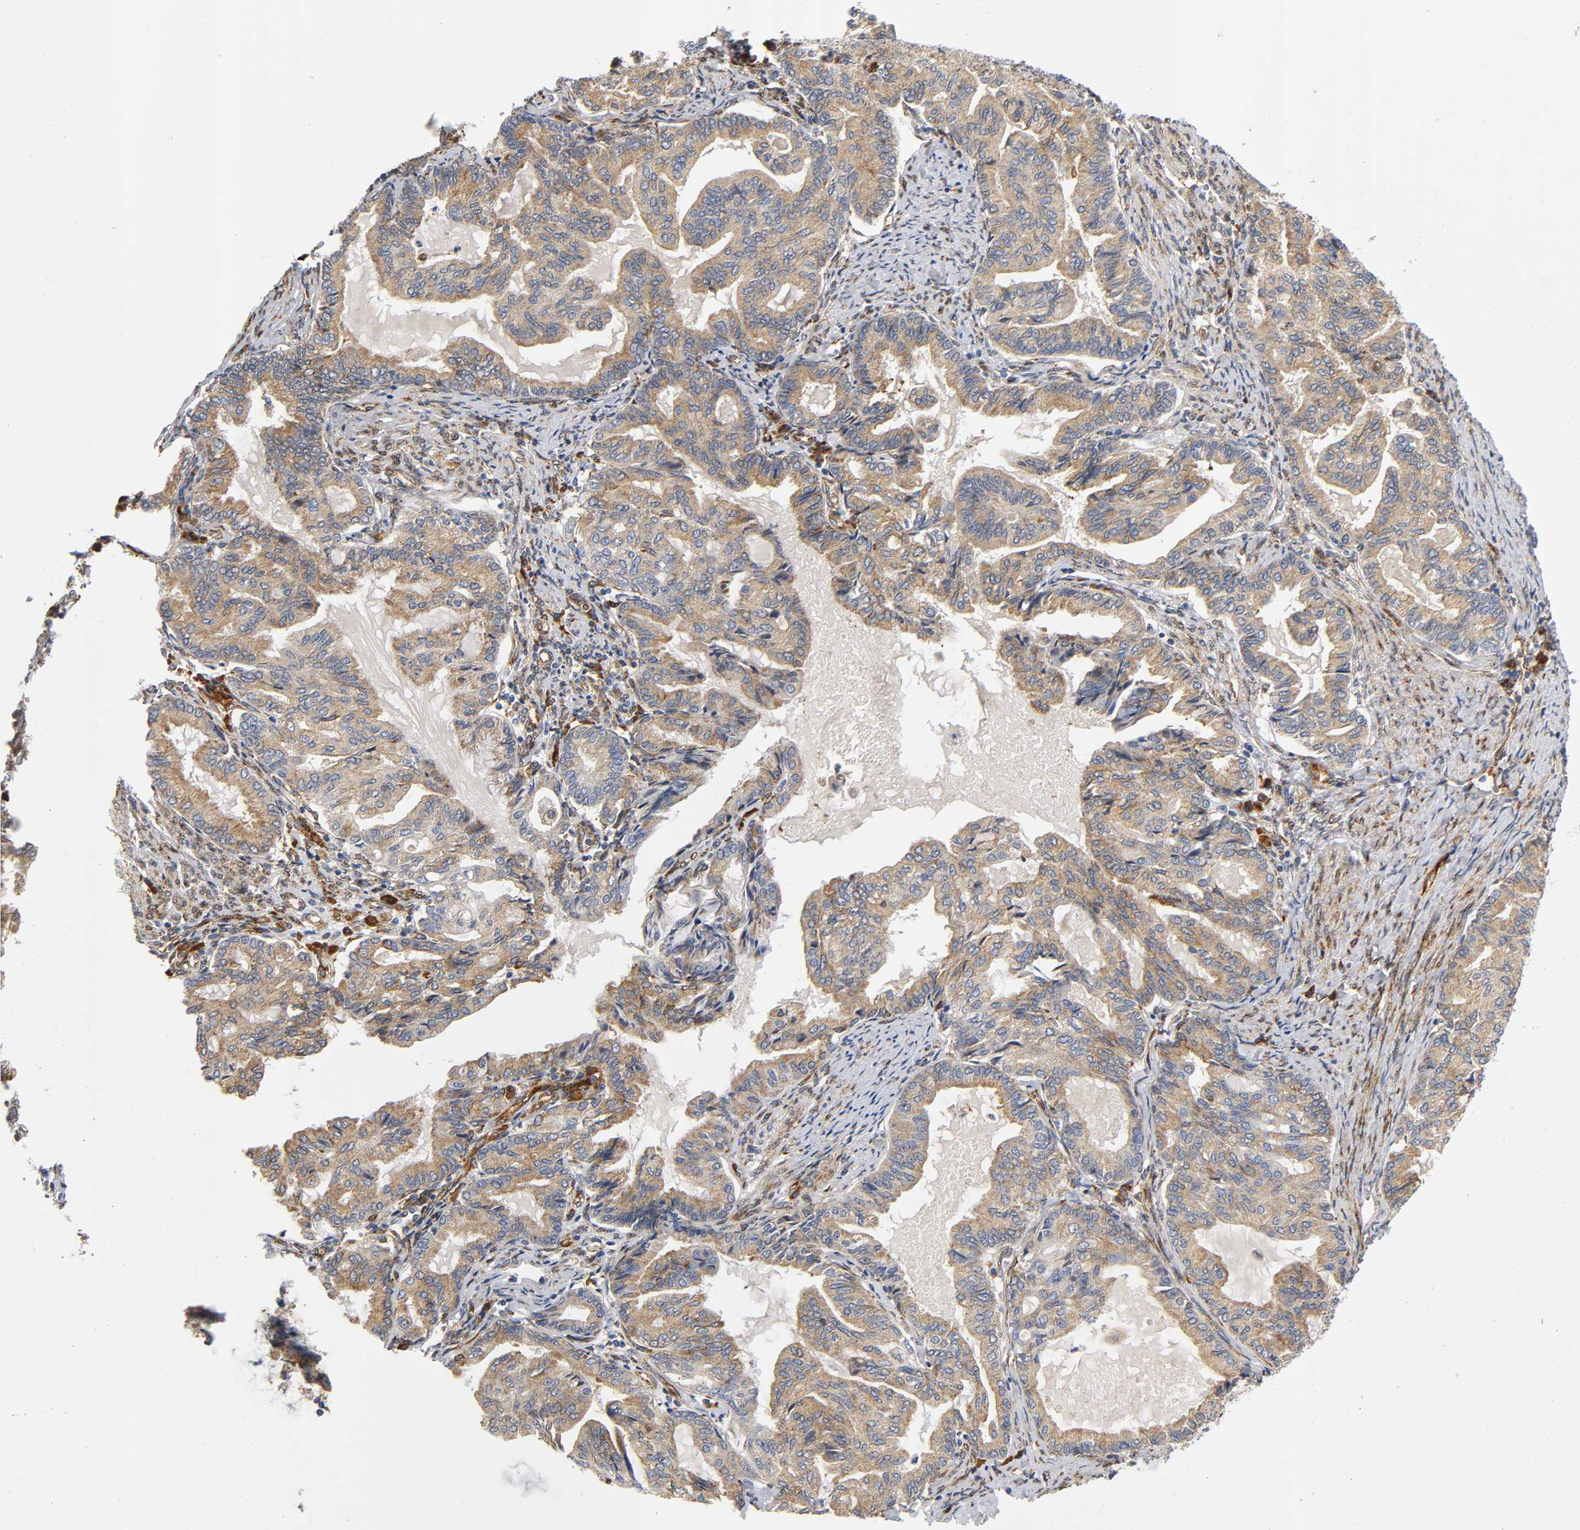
{"staining": {"intensity": "moderate", "quantity": ">75%", "location": "cytoplasmic/membranous"}, "tissue": "endometrial cancer", "cell_type": "Tumor cells", "image_type": "cancer", "snomed": [{"axis": "morphology", "description": "Adenocarcinoma, NOS"}, {"axis": "topography", "description": "Endometrium"}], "caption": "The immunohistochemical stain highlights moderate cytoplasmic/membranous staining in tumor cells of adenocarcinoma (endometrial) tissue.", "gene": "SOS2", "patient": {"sex": "female", "age": 86}}